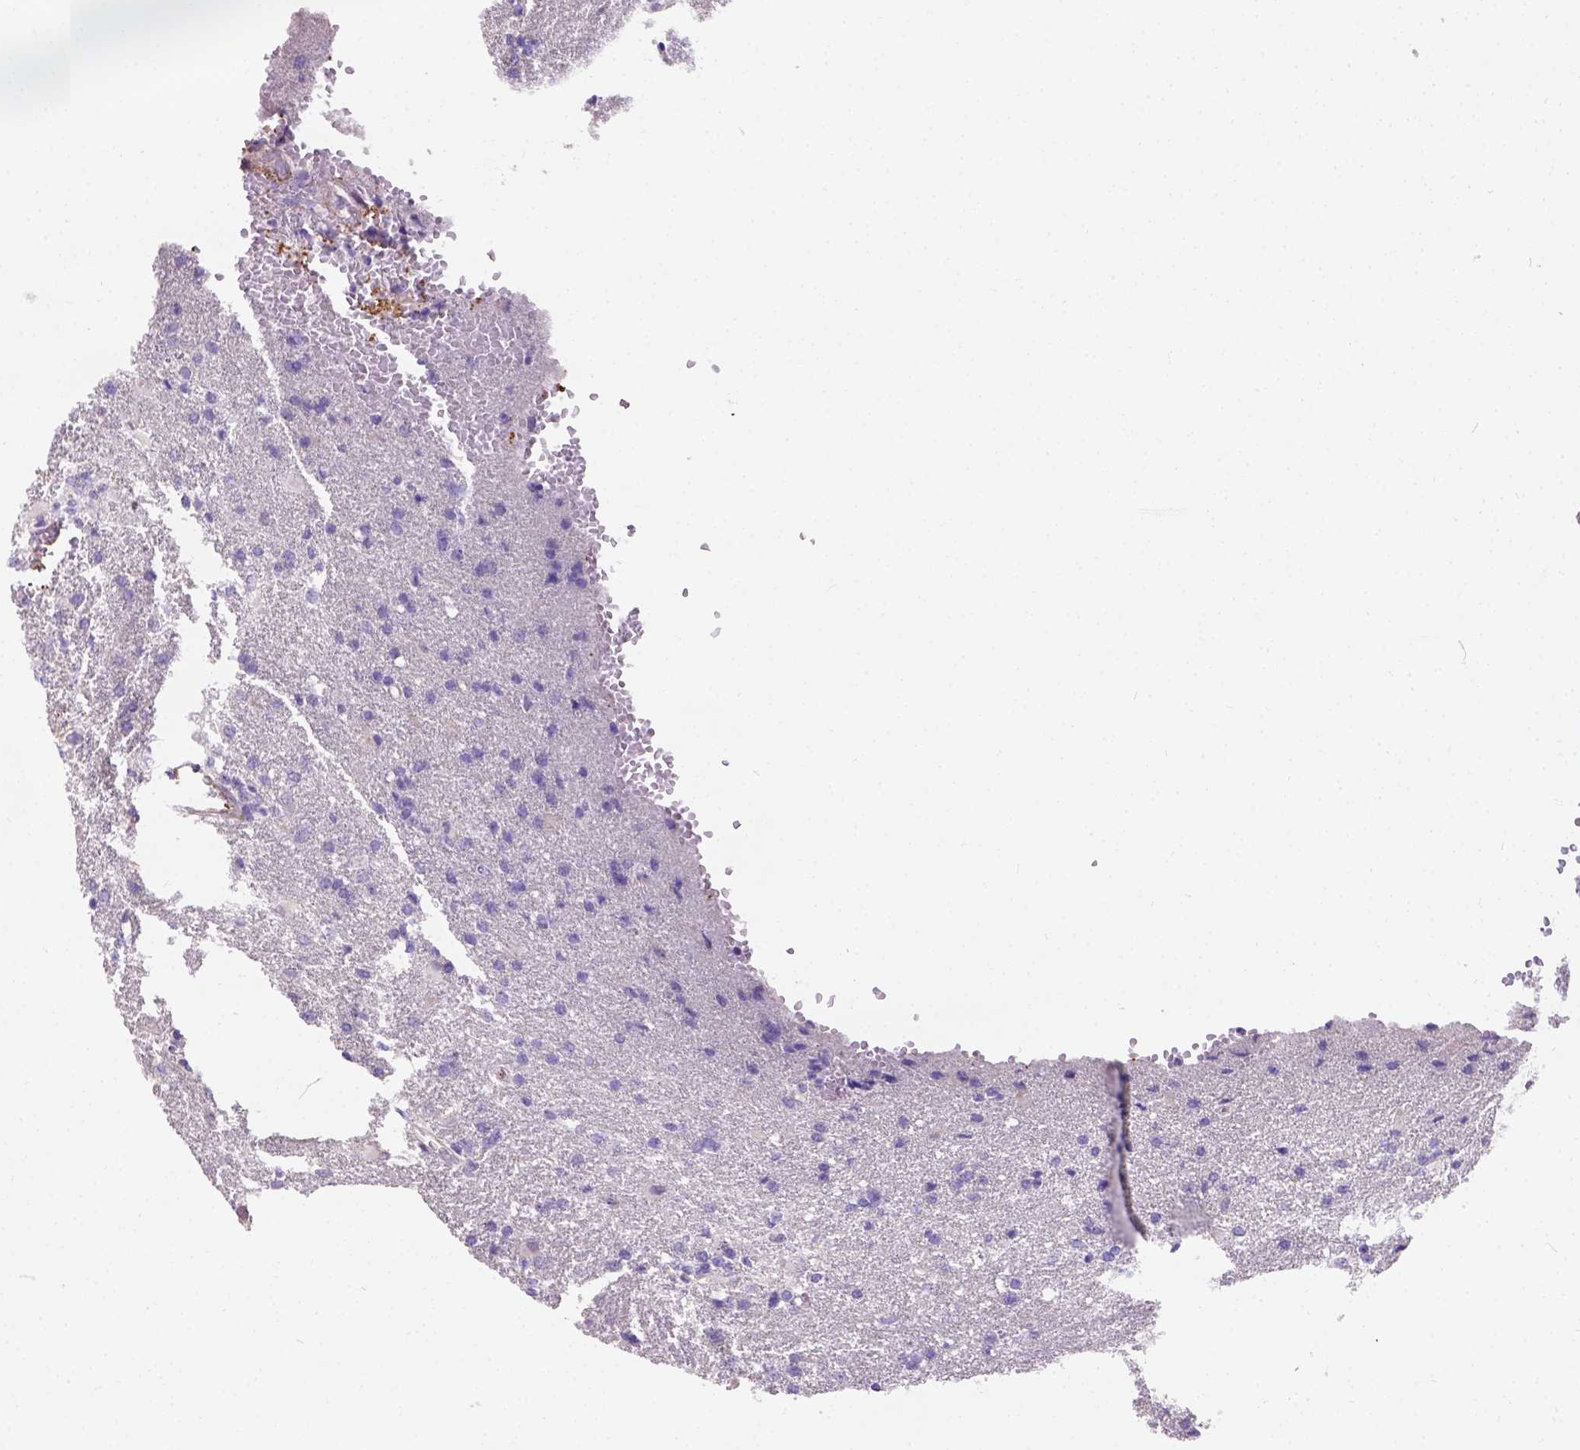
{"staining": {"intensity": "negative", "quantity": "none", "location": "none"}, "tissue": "glioma", "cell_type": "Tumor cells", "image_type": "cancer", "snomed": [{"axis": "morphology", "description": "Glioma, malignant, High grade"}, {"axis": "topography", "description": "Brain"}], "caption": "This image is of malignant glioma (high-grade) stained with immunohistochemistry to label a protein in brown with the nuclei are counter-stained blue. There is no positivity in tumor cells.", "gene": "PHF7", "patient": {"sex": "male", "age": 68}}